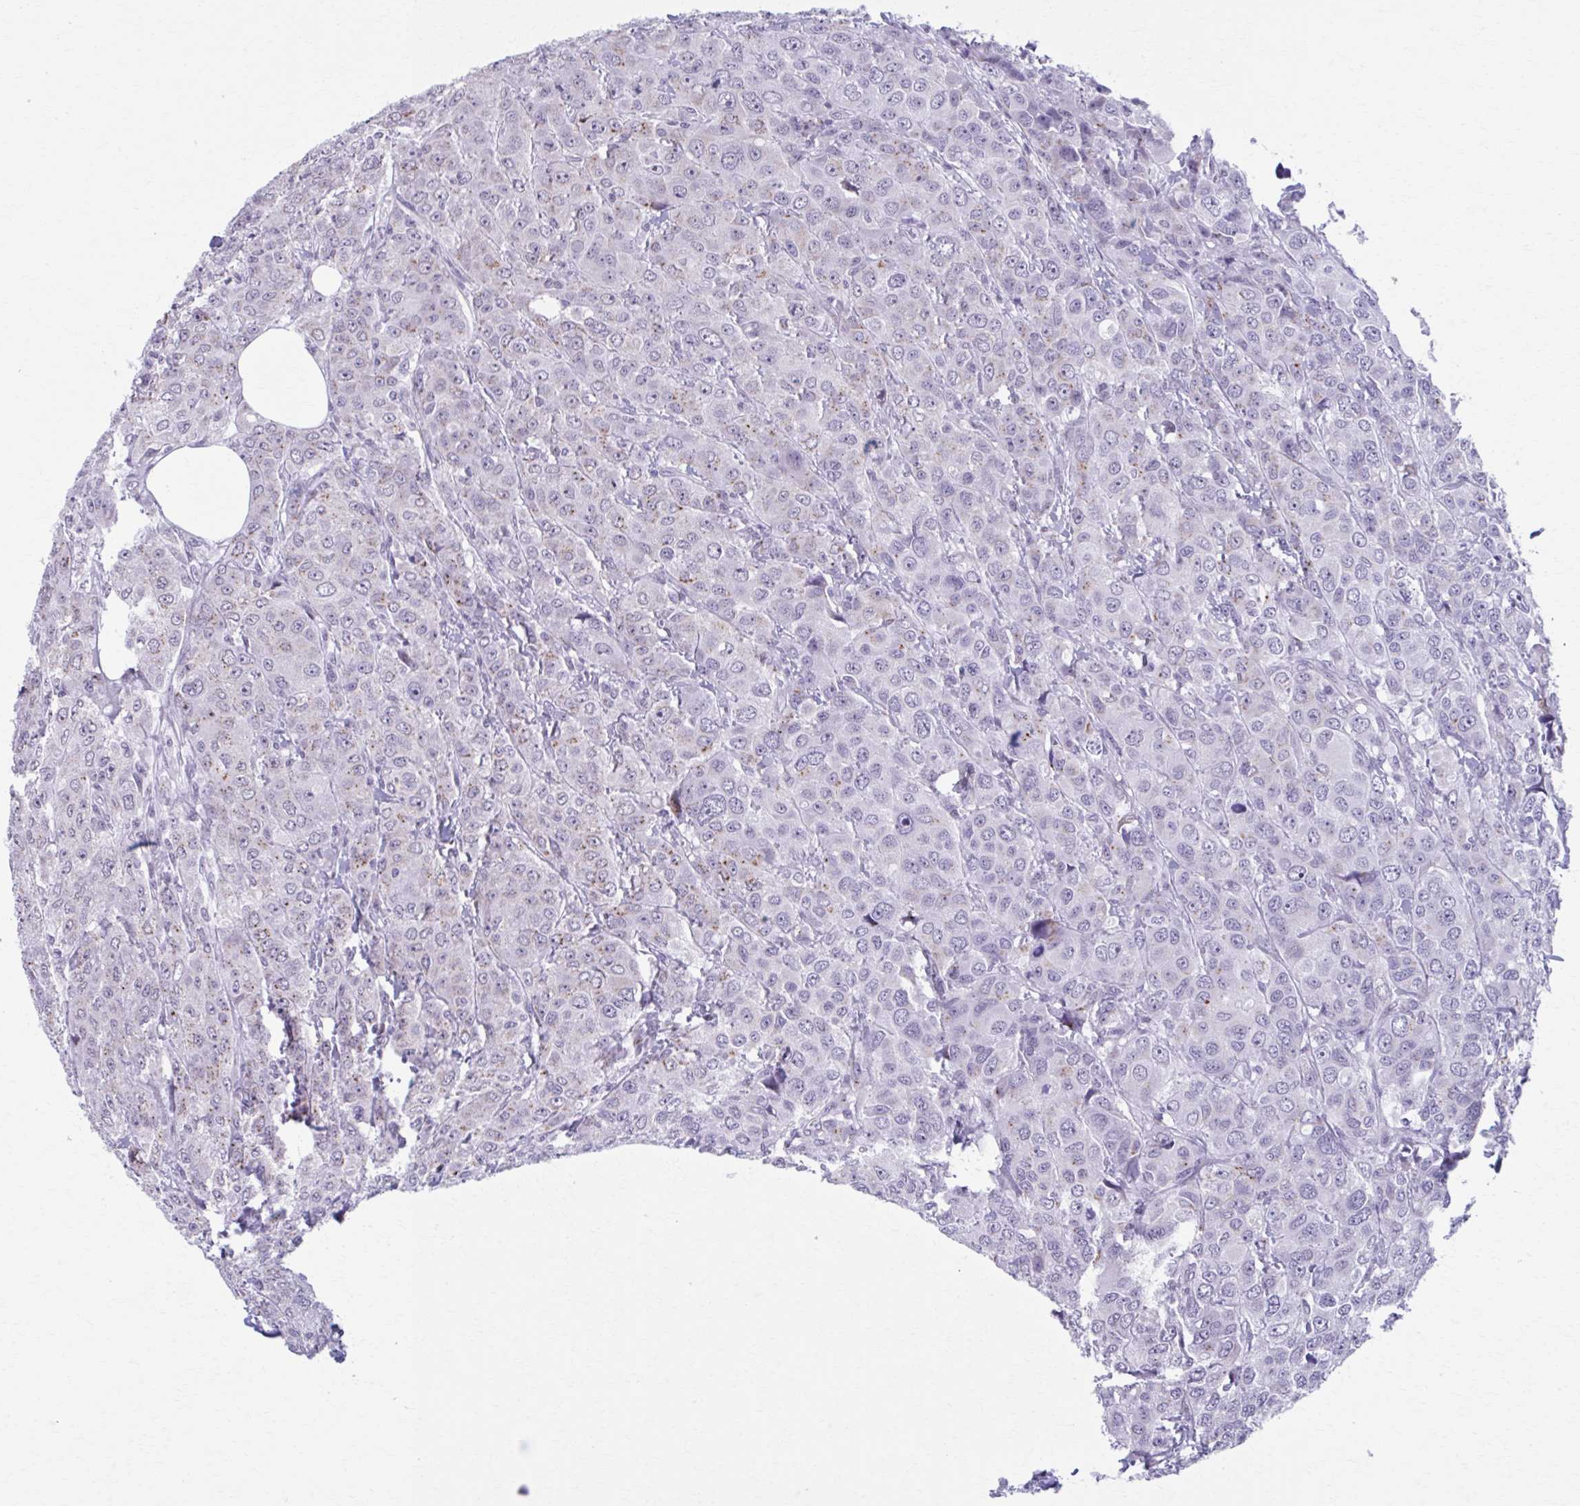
{"staining": {"intensity": "weak", "quantity": "<25%", "location": "cytoplasmic/membranous"}, "tissue": "breast cancer", "cell_type": "Tumor cells", "image_type": "cancer", "snomed": [{"axis": "morphology", "description": "Duct carcinoma"}, {"axis": "topography", "description": "Breast"}], "caption": "Immunohistochemistry of human invasive ductal carcinoma (breast) reveals no expression in tumor cells.", "gene": "ZNF682", "patient": {"sex": "female", "age": 43}}